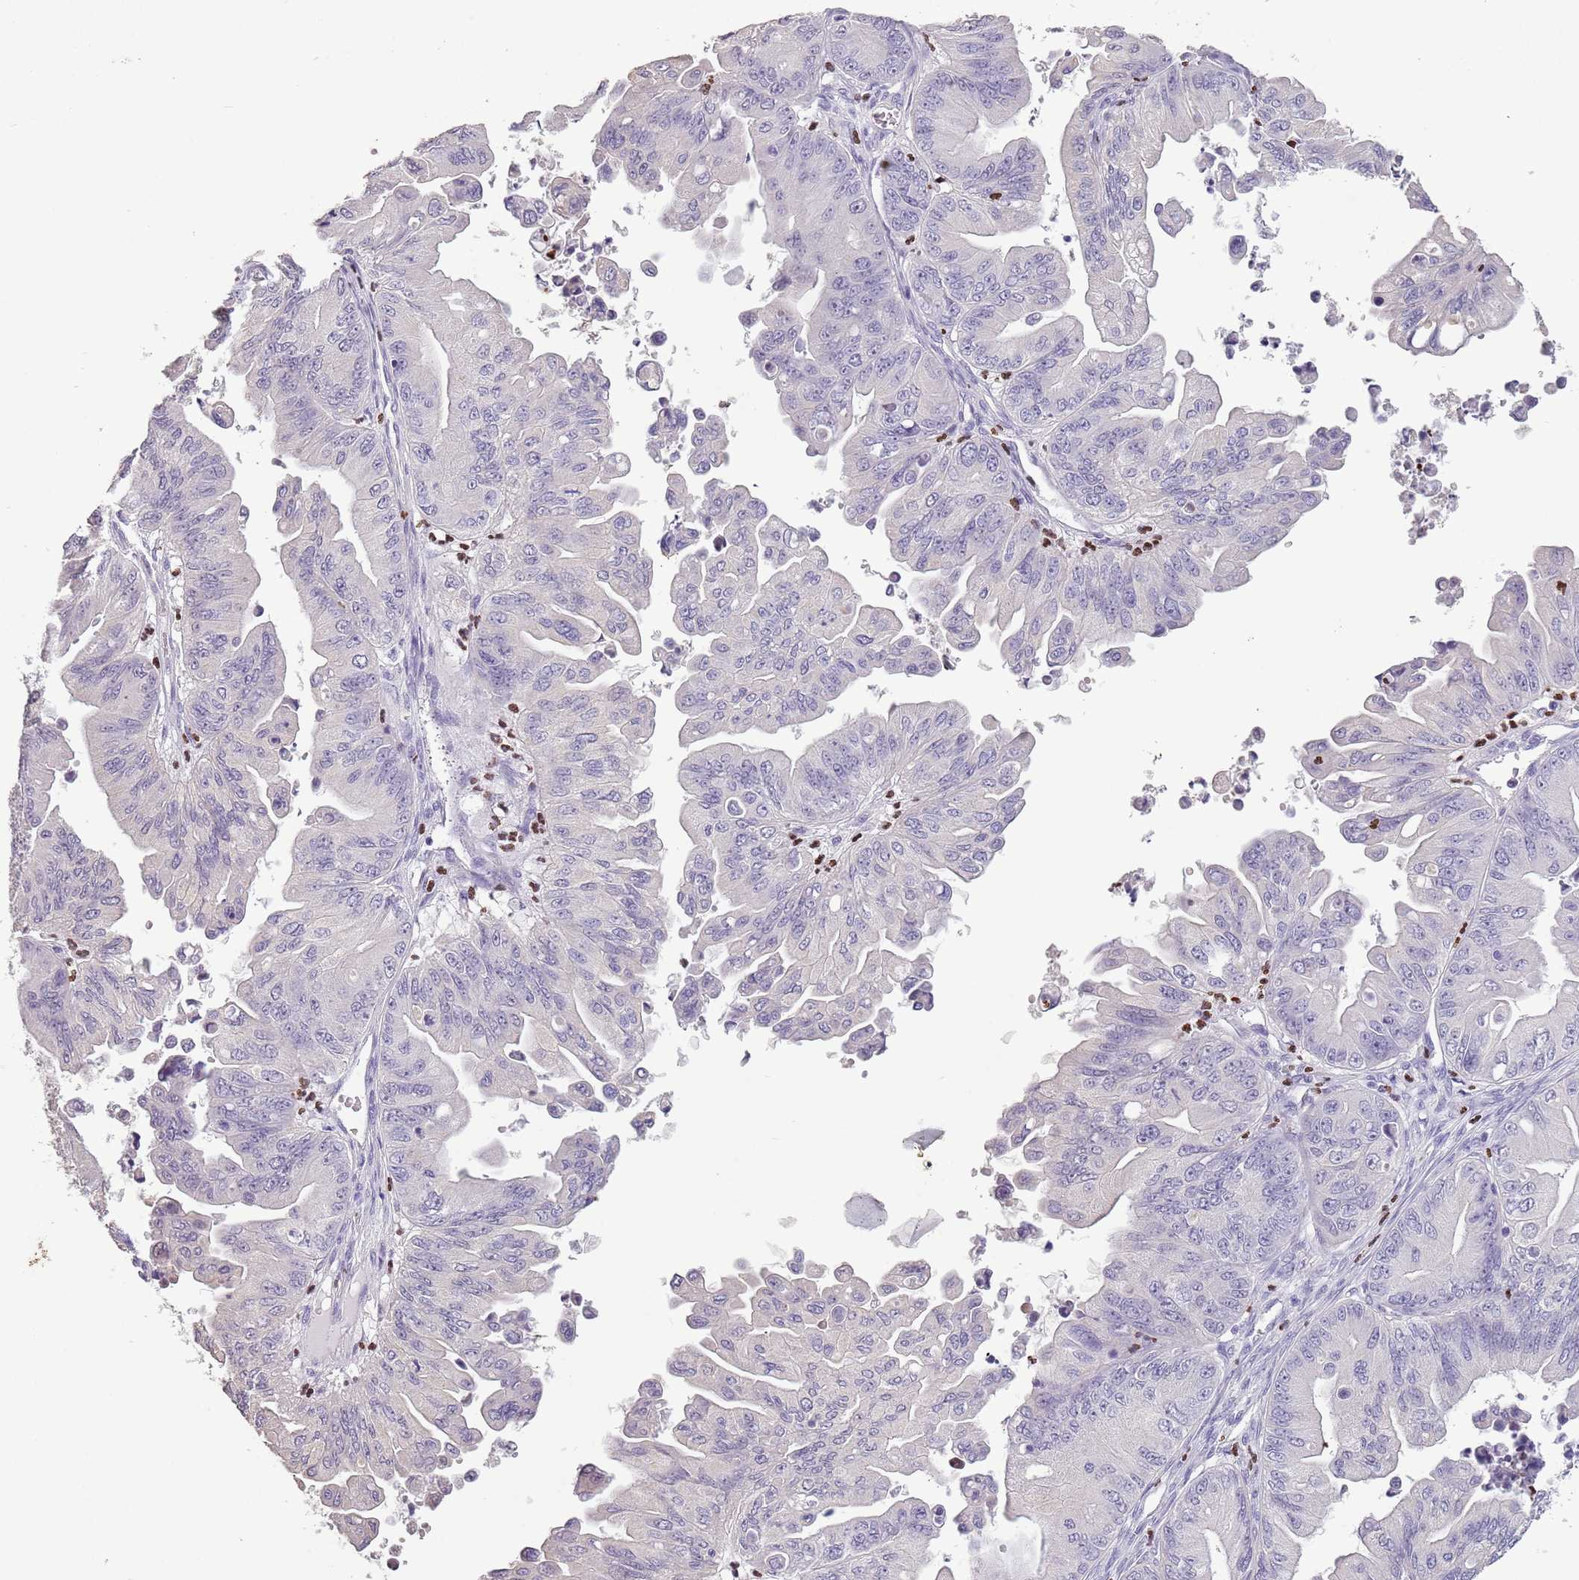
{"staining": {"intensity": "weak", "quantity": "<25%", "location": "cytoplasmic/membranous"}, "tissue": "ovarian cancer", "cell_type": "Tumor cells", "image_type": "cancer", "snomed": [{"axis": "morphology", "description": "Cystadenocarcinoma, mucinous, NOS"}, {"axis": "topography", "description": "Ovary"}], "caption": "An image of human mucinous cystadenocarcinoma (ovarian) is negative for staining in tumor cells.", "gene": "CELF6", "patient": {"sex": "female", "age": 71}}